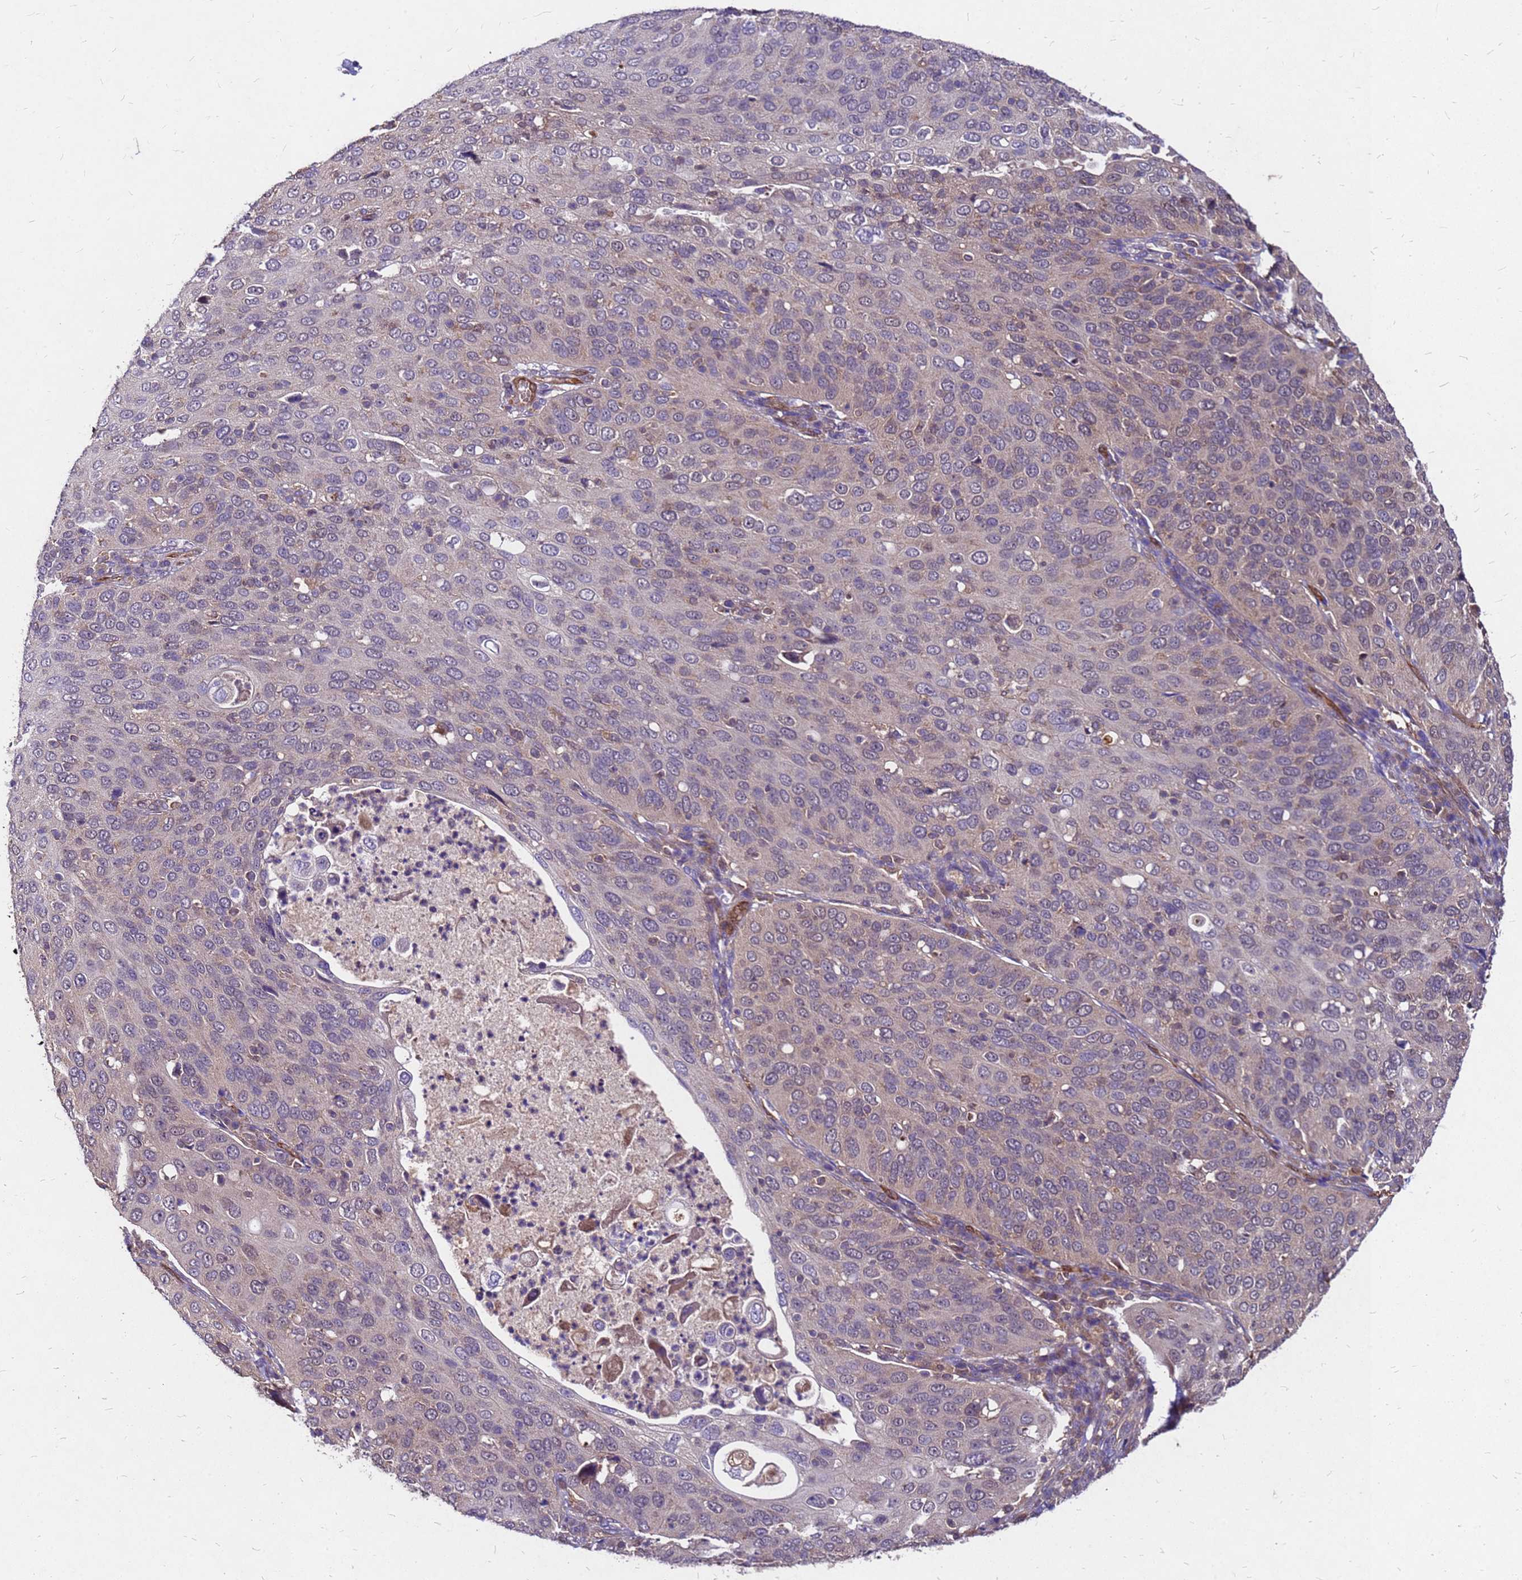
{"staining": {"intensity": "weak", "quantity": "25%-75%", "location": "cytoplasmic/membranous"}, "tissue": "cervical cancer", "cell_type": "Tumor cells", "image_type": "cancer", "snomed": [{"axis": "morphology", "description": "Squamous cell carcinoma, NOS"}, {"axis": "topography", "description": "Cervix"}], "caption": "Immunohistochemical staining of cervical squamous cell carcinoma exhibits low levels of weak cytoplasmic/membranous staining in approximately 25%-75% of tumor cells.", "gene": "DUSP23", "patient": {"sex": "female", "age": 36}}